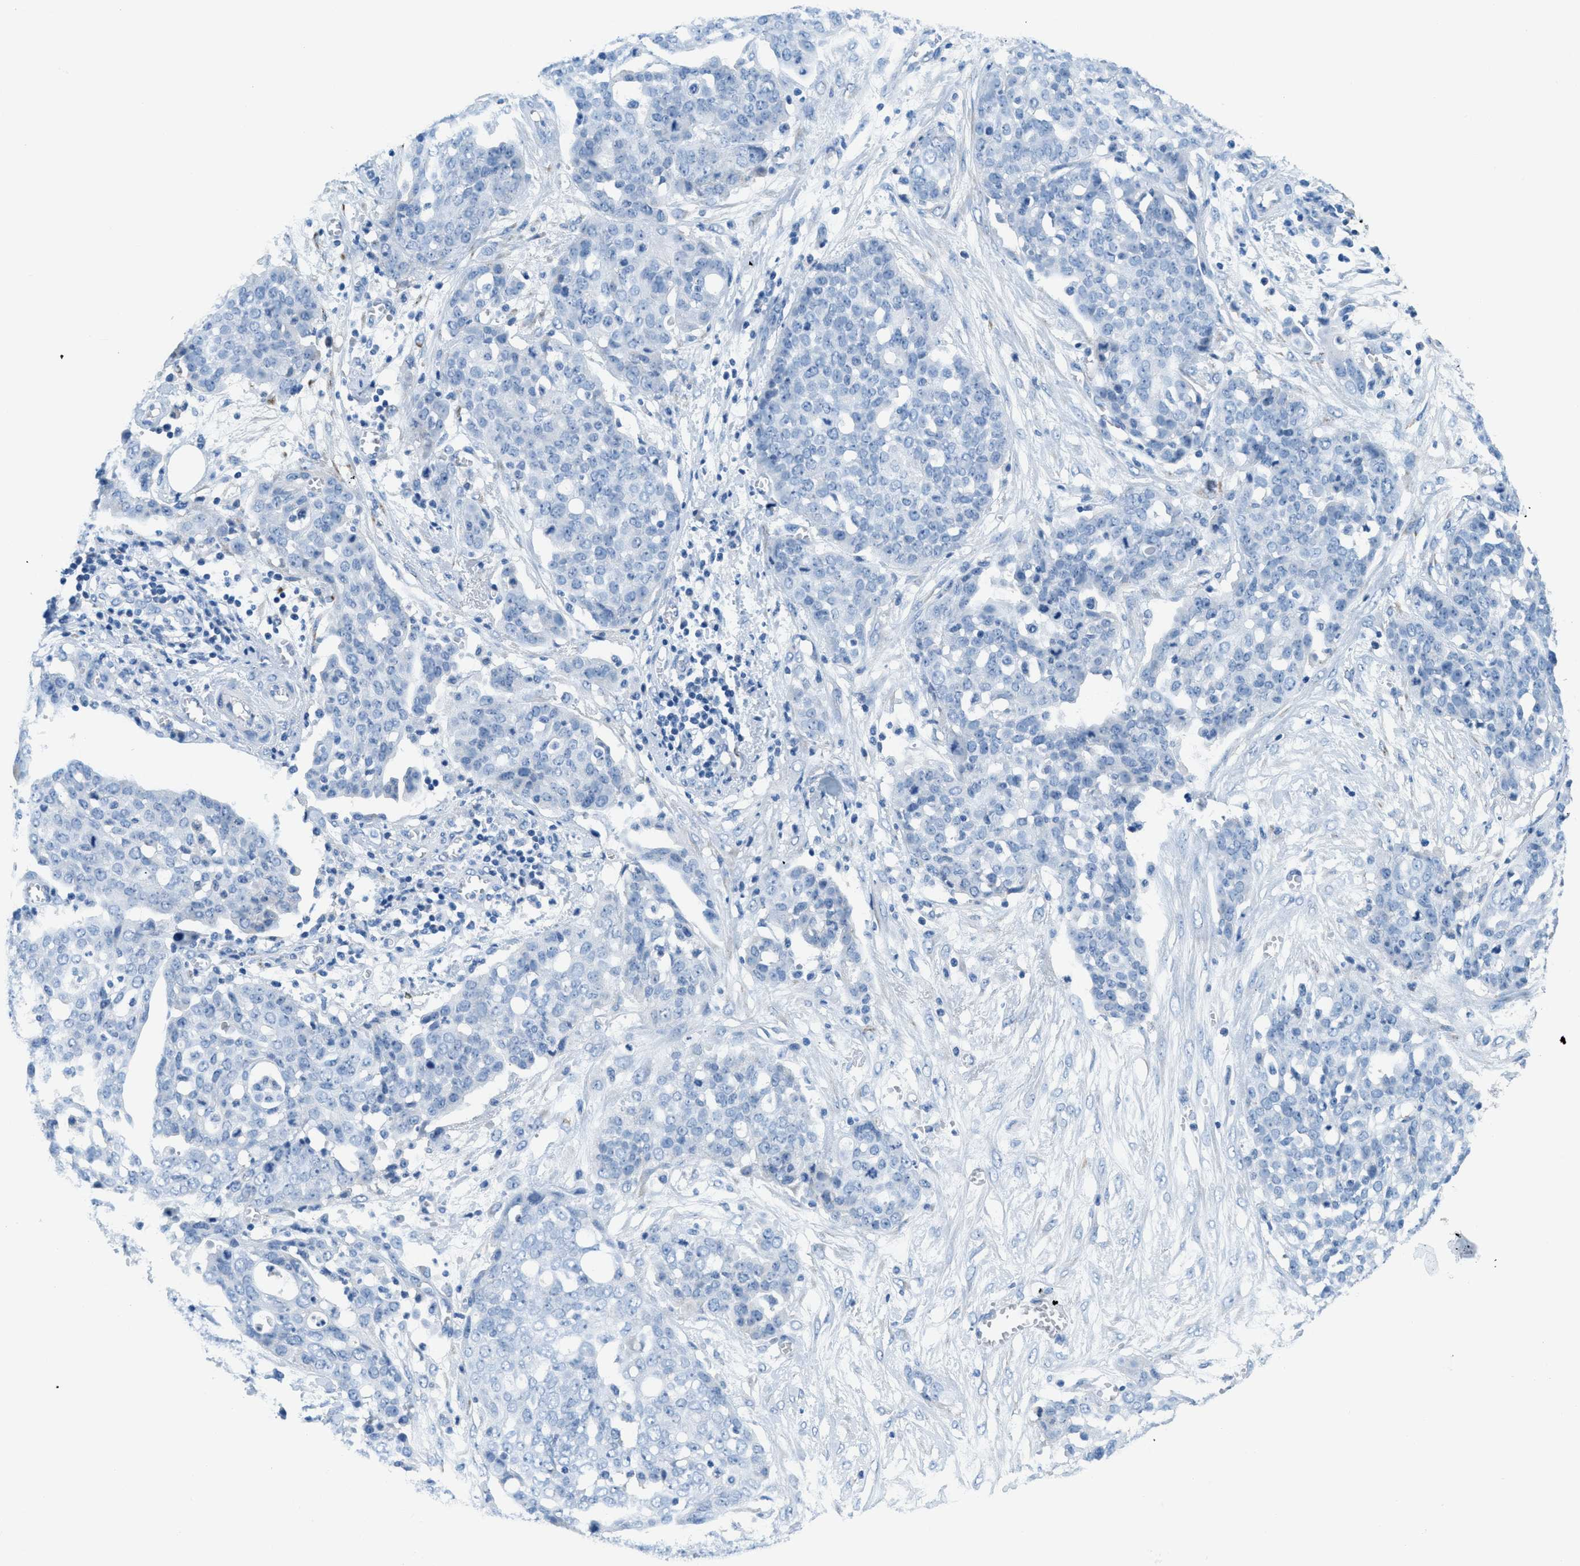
{"staining": {"intensity": "negative", "quantity": "none", "location": "none"}, "tissue": "ovarian cancer", "cell_type": "Tumor cells", "image_type": "cancer", "snomed": [{"axis": "morphology", "description": "Cystadenocarcinoma, serous, NOS"}, {"axis": "topography", "description": "Soft tissue"}, {"axis": "topography", "description": "Ovary"}], "caption": "An IHC histopathology image of ovarian cancer is shown. There is no staining in tumor cells of ovarian cancer.", "gene": "MGARP", "patient": {"sex": "female", "age": 57}}